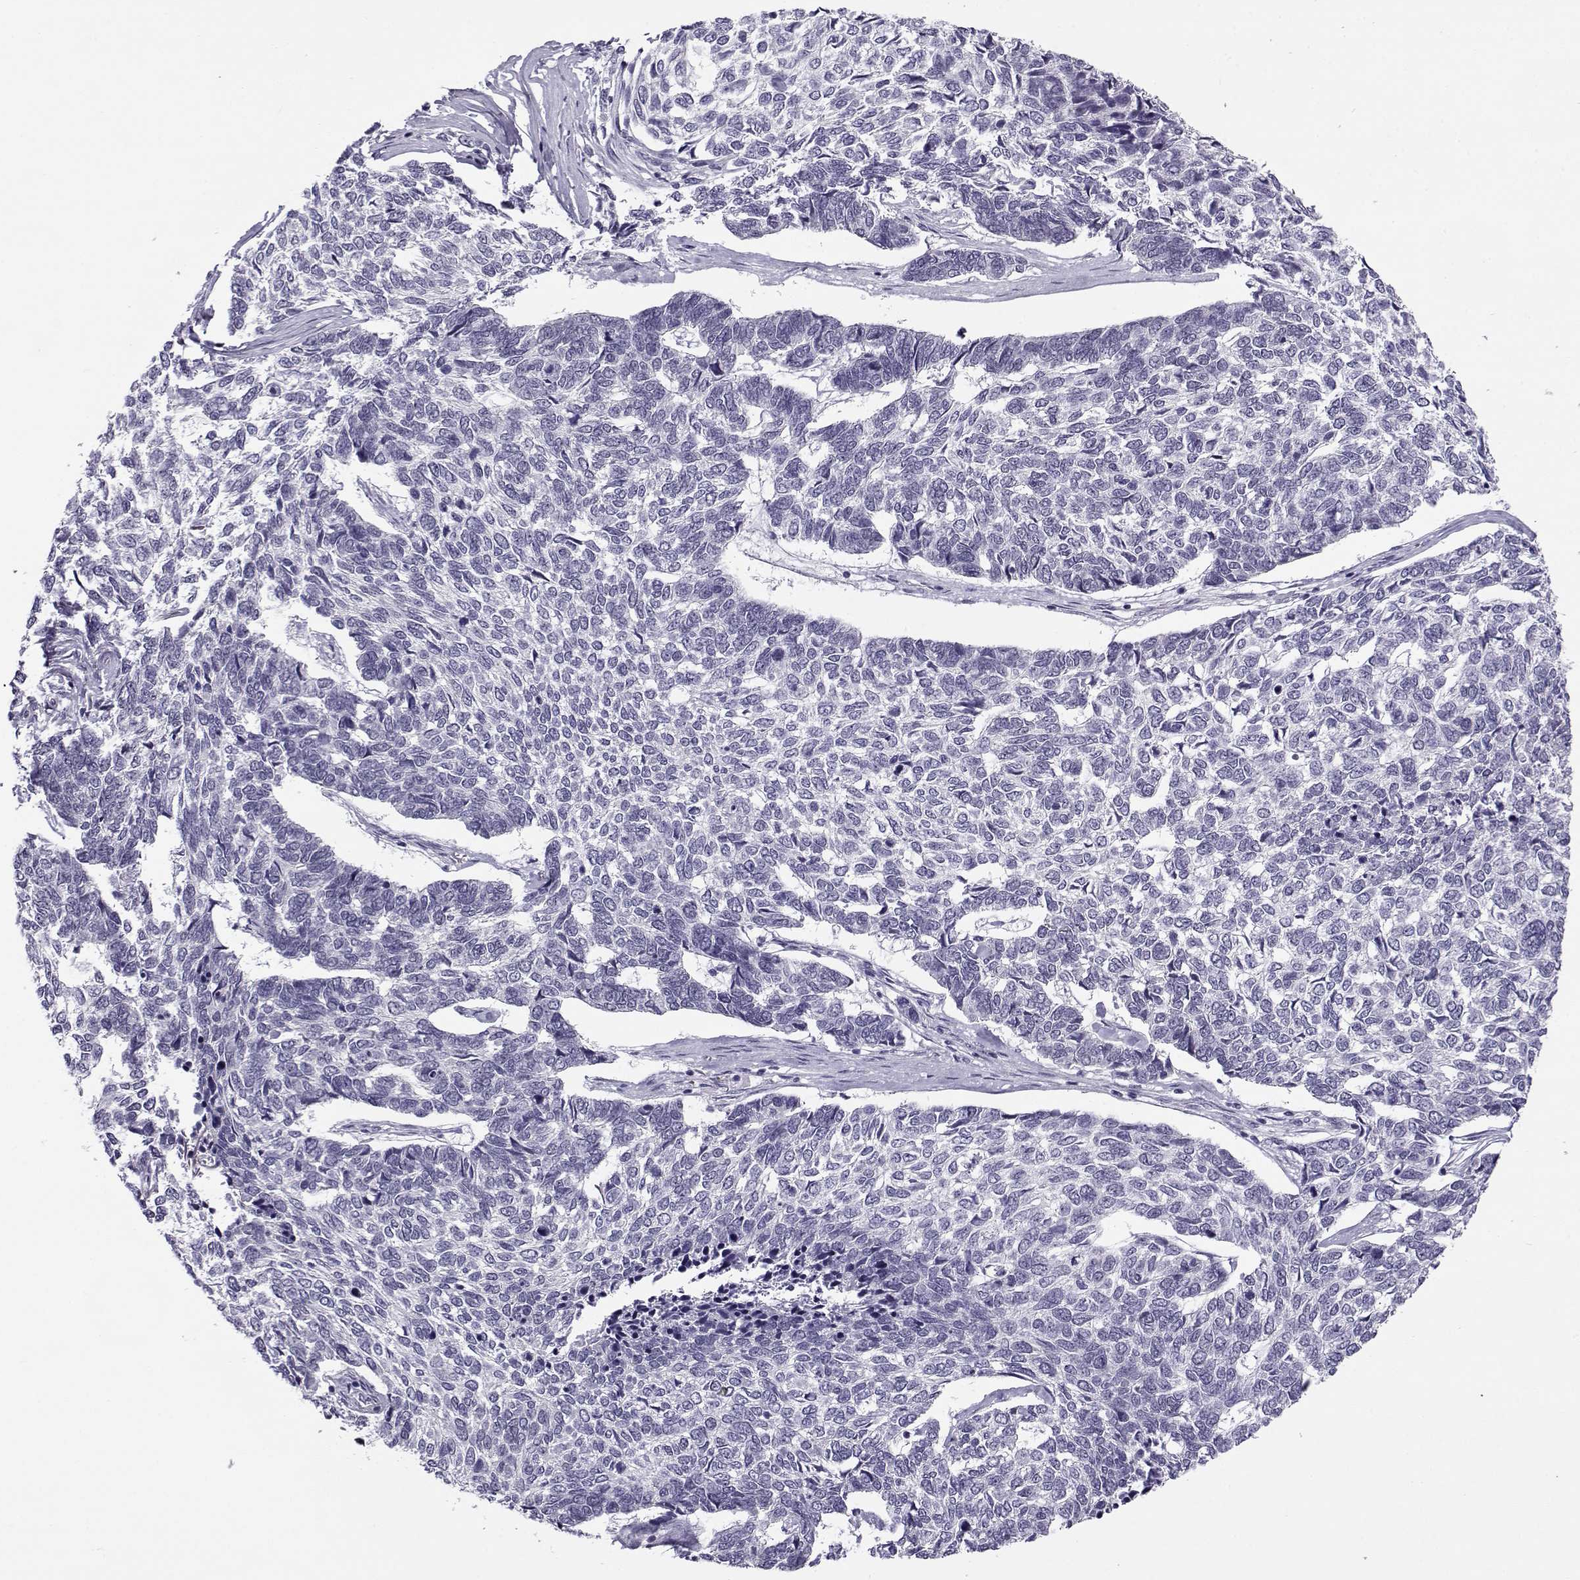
{"staining": {"intensity": "negative", "quantity": "none", "location": "none"}, "tissue": "skin cancer", "cell_type": "Tumor cells", "image_type": "cancer", "snomed": [{"axis": "morphology", "description": "Basal cell carcinoma"}, {"axis": "topography", "description": "Skin"}], "caption": "Immunohistochemistry image of skin cancer (basal cell carcinoma) stained for a protein (brown), which exhibits no staining in tumor cells.", "gene": "TEX55", "patient": {"sex": "female", "age": 65}}